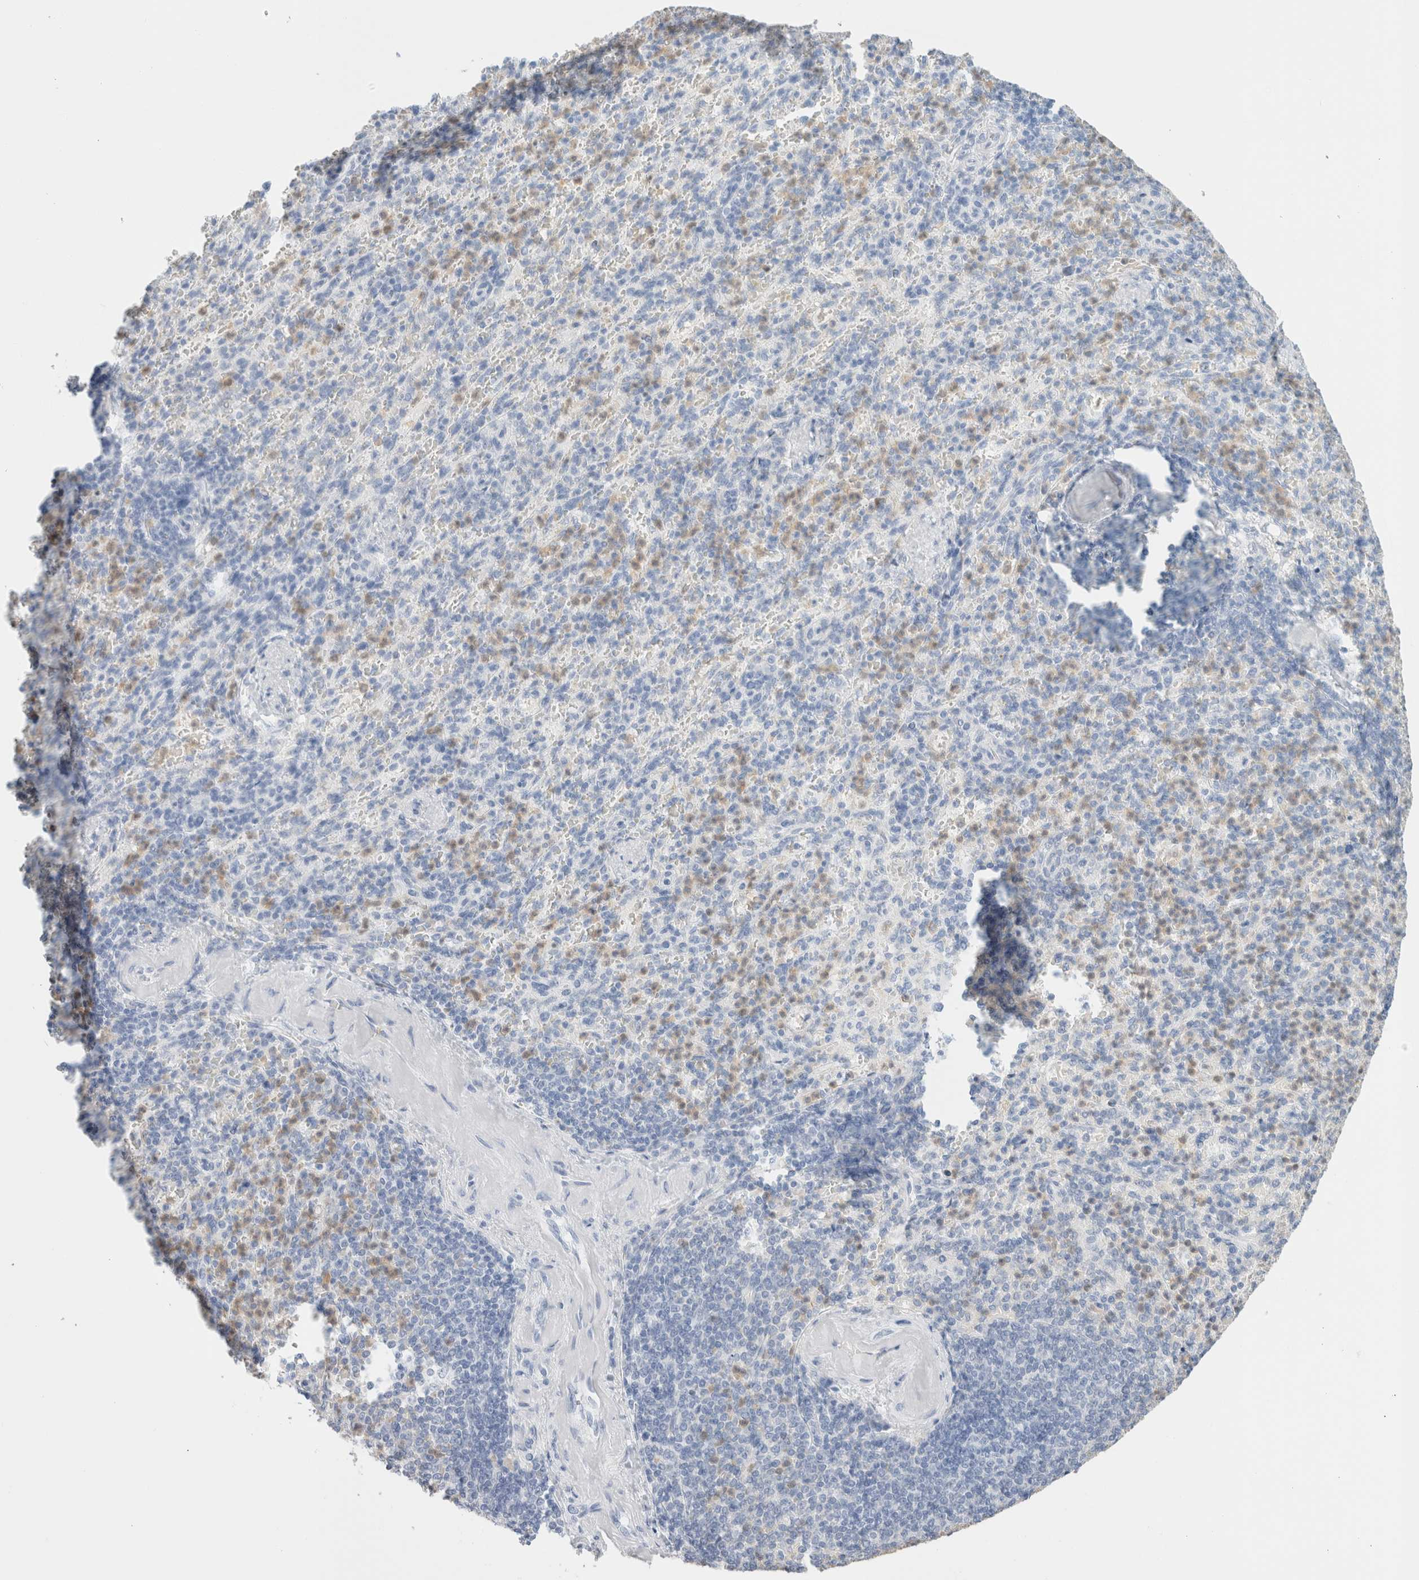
{"staining": {"intensity": "weak", "quantity": "<25%", "location": "cytoplasmic/membranous"}, "tissue": "spleen", "cell_type": "Cells in red pulp", "image_type": "normal", "snomed": [{"axis": "morphology", "description": "Normal tissue, NOS"}, {"axis": "topography", "description": "Spleen"}], "caption": "There is no significant staining in cells in red pulp of spleen. (DAB (3,3'-diaminobenzidine) immunohistochemistry (IHC) with hematoxylin counter stain).", "gene": "ARG1", "patient": {"sex": "female", "age": 74}}